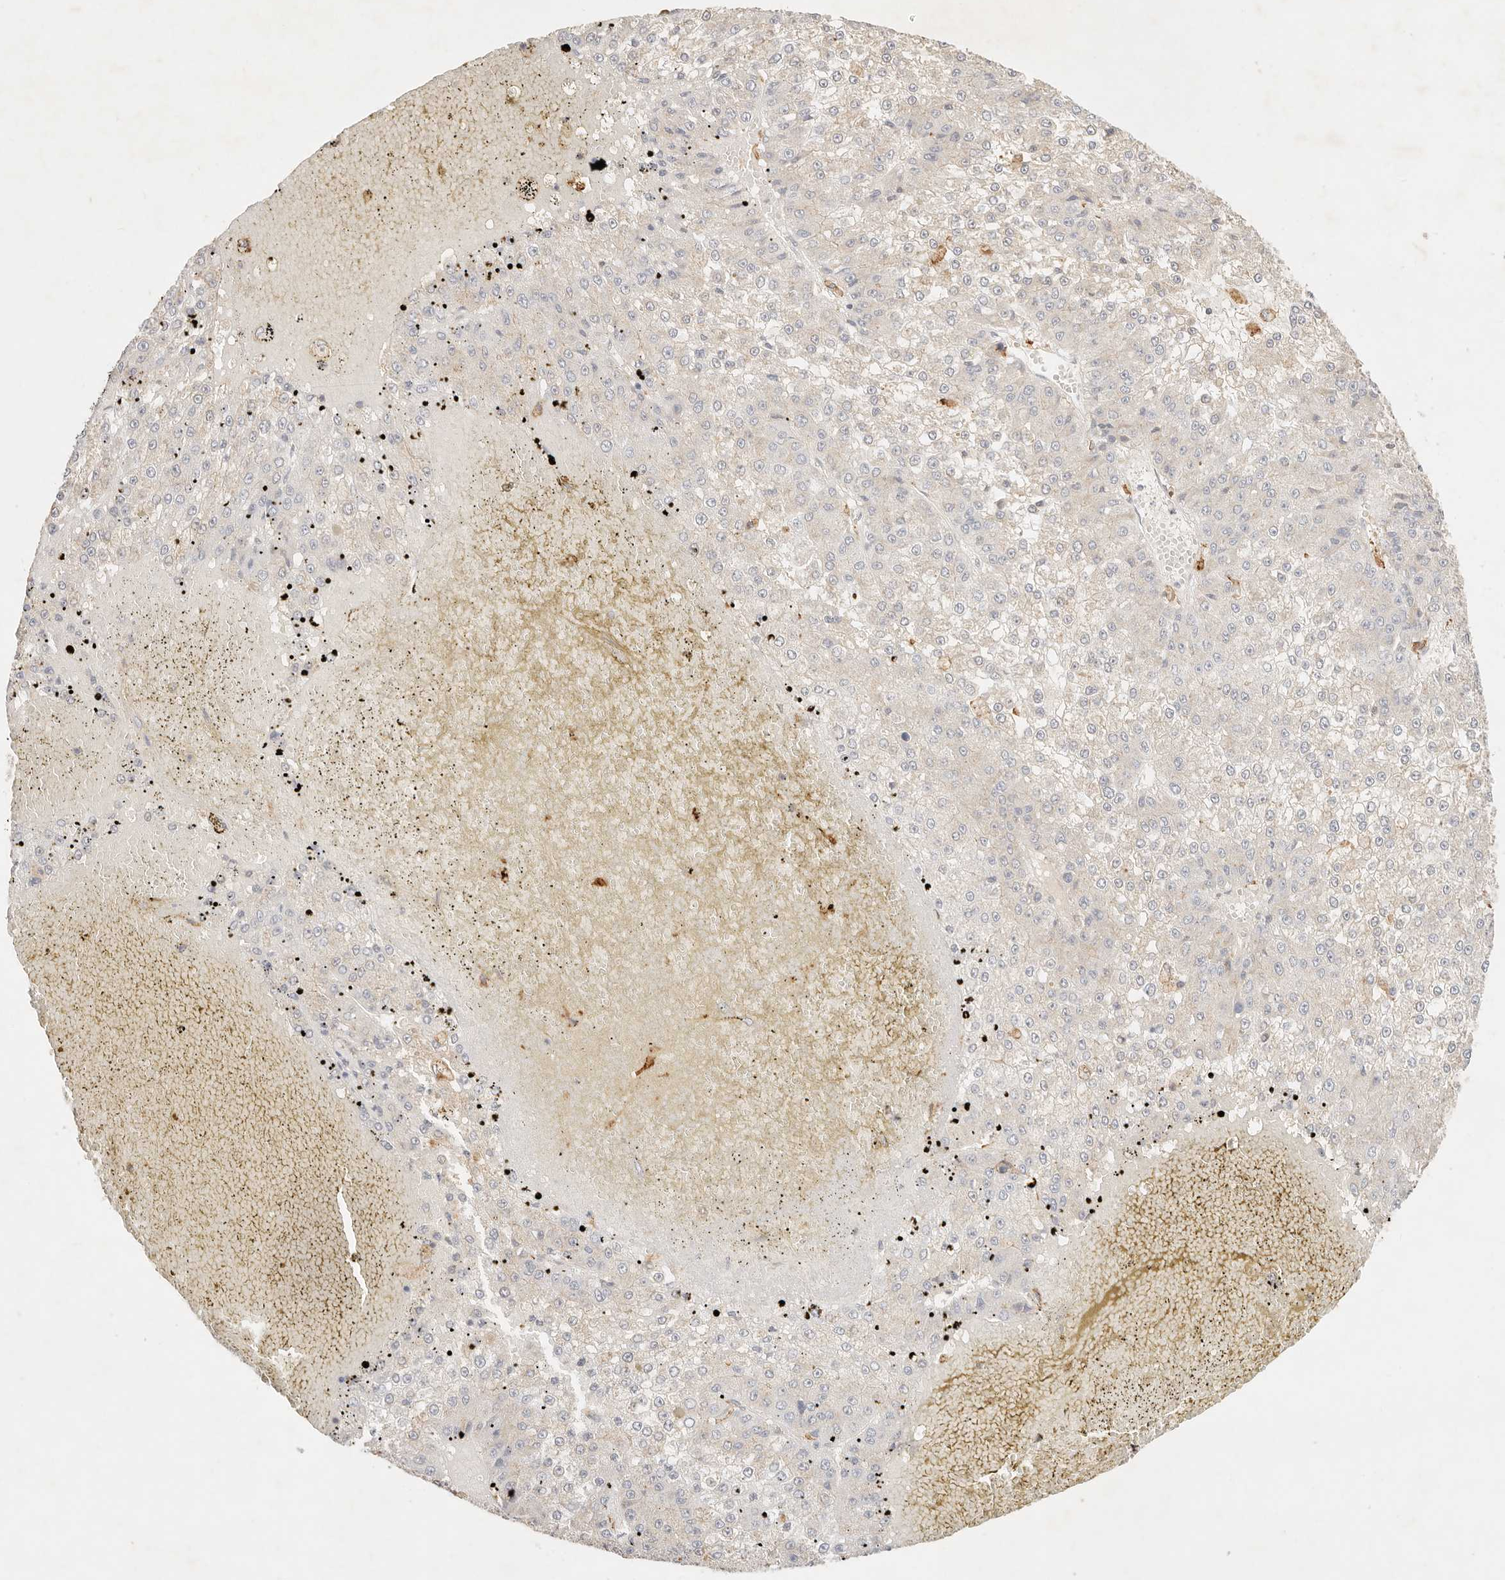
{"staining": {"intensity": "negative", "quantity": "none", "location": "none"}, "tissue": "liver cancer", "cell_type": "Tumor cells", "image_type": "cancer", "snomed": [{"axis": "morphology", "description": "Carcinoma, Hepatocellular, NOS"}, {"axis": "topography", "description": "Liver"}], "caption": "Liver cancer (hepatocellular carcinoma) was stained to show a protein in brown. There is no significant positivity in tumor cells. (IHC, brightfield microscopy, high magnification).", "gene": "HK2", "patient": {"sex": "female", "age": 73}}